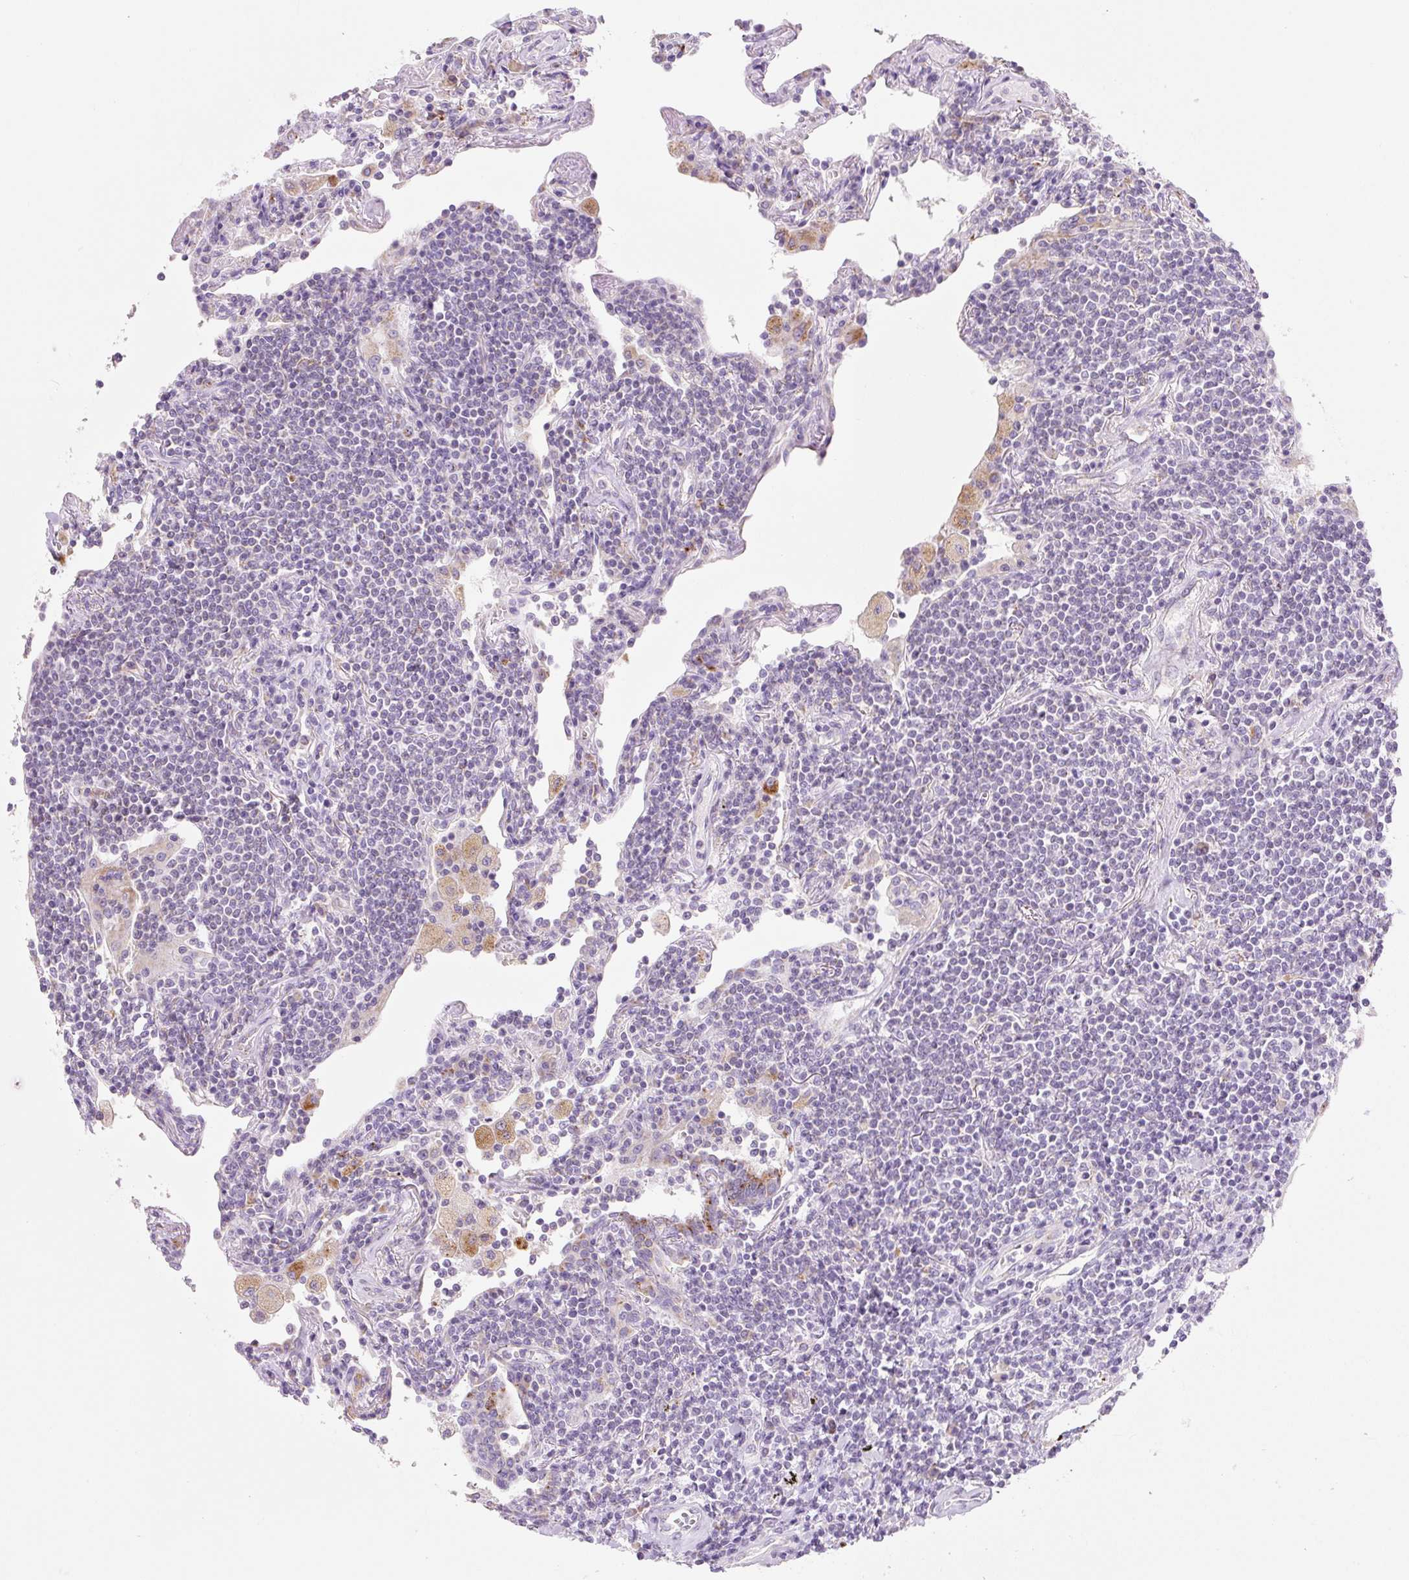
{"staining": {"intensity": "negative", "quantity": "none", "location": "none"}, "tissue": "lymphoma", "cell_type": "Tumor cells", "image_type": "cancer", "snomed": [{"axis": "morphology", "description": "Malignant lymphoma, non-Hodgkin's type, Low grade"}, {"axis": "topography", "description": "Lung"}], "caption": "A micrograph of low-grade malignant lymphoma, non-Hodgkin's type stained for a protein demonstrates no brown staining in tumor cells.", "gene": "CLEC3A", "patient": {"sex": "female", "age": 71}}